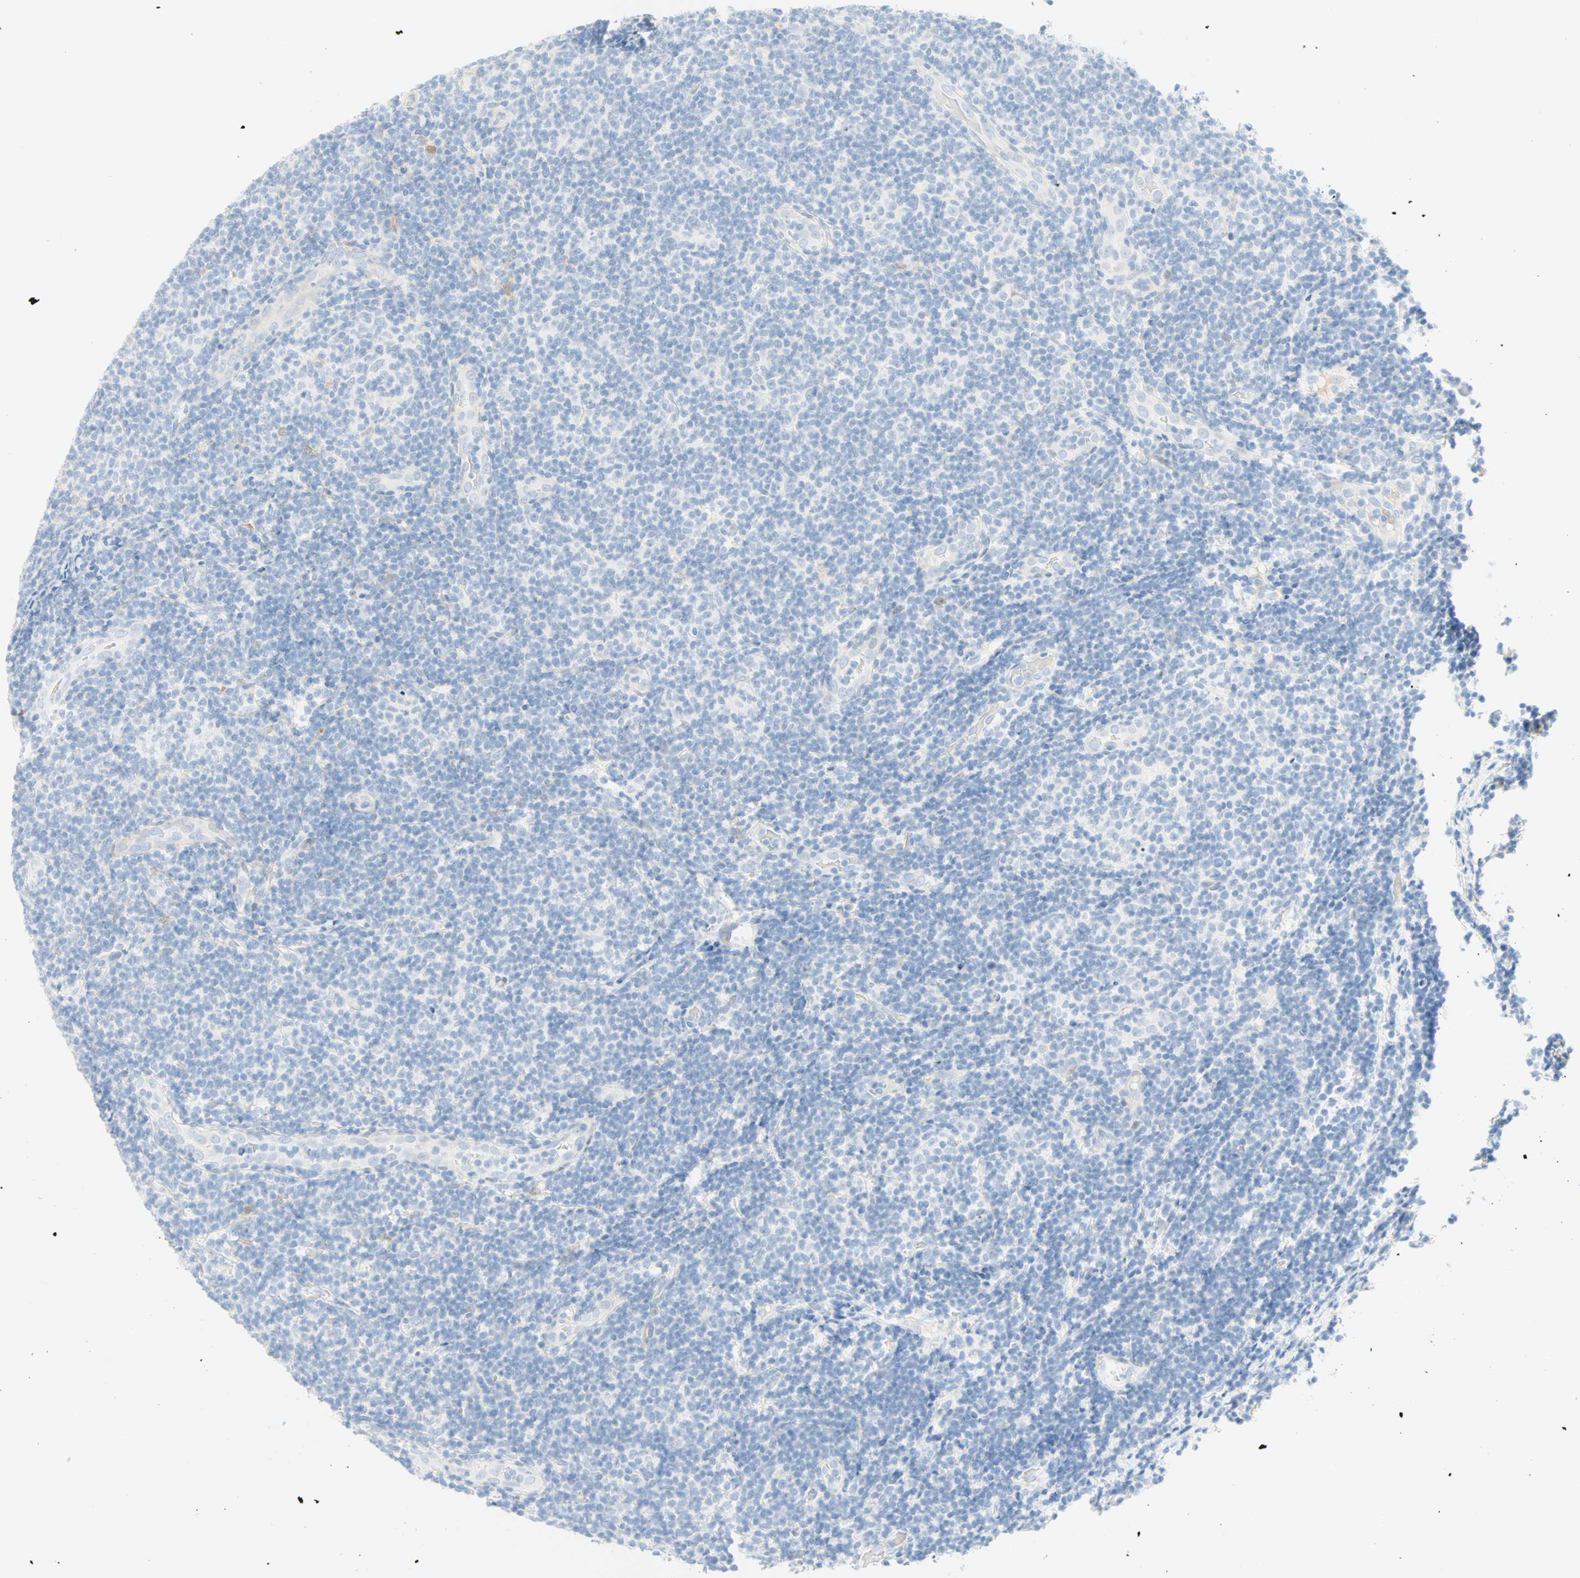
{"staining": {"intensity": "negative", "quantity": "none", "location": "none"}, "tissue": "lymphoma", "cell_type": "Tumor cells", "image_type": "cancer", "snomed": [{"axis": "morphology", "description": "Malignant lymphoma, non-Hodgkin's type, Low grade"}, {"axis": "topography", "description": "Lymph node"}], "caption": "Tumor cells show no significant protein staining in malignant lymphoma, non-Hodgkin's type (low-grade).", "gene": "SELENBP1", "patient": {"sex": "male", "age": 83}}